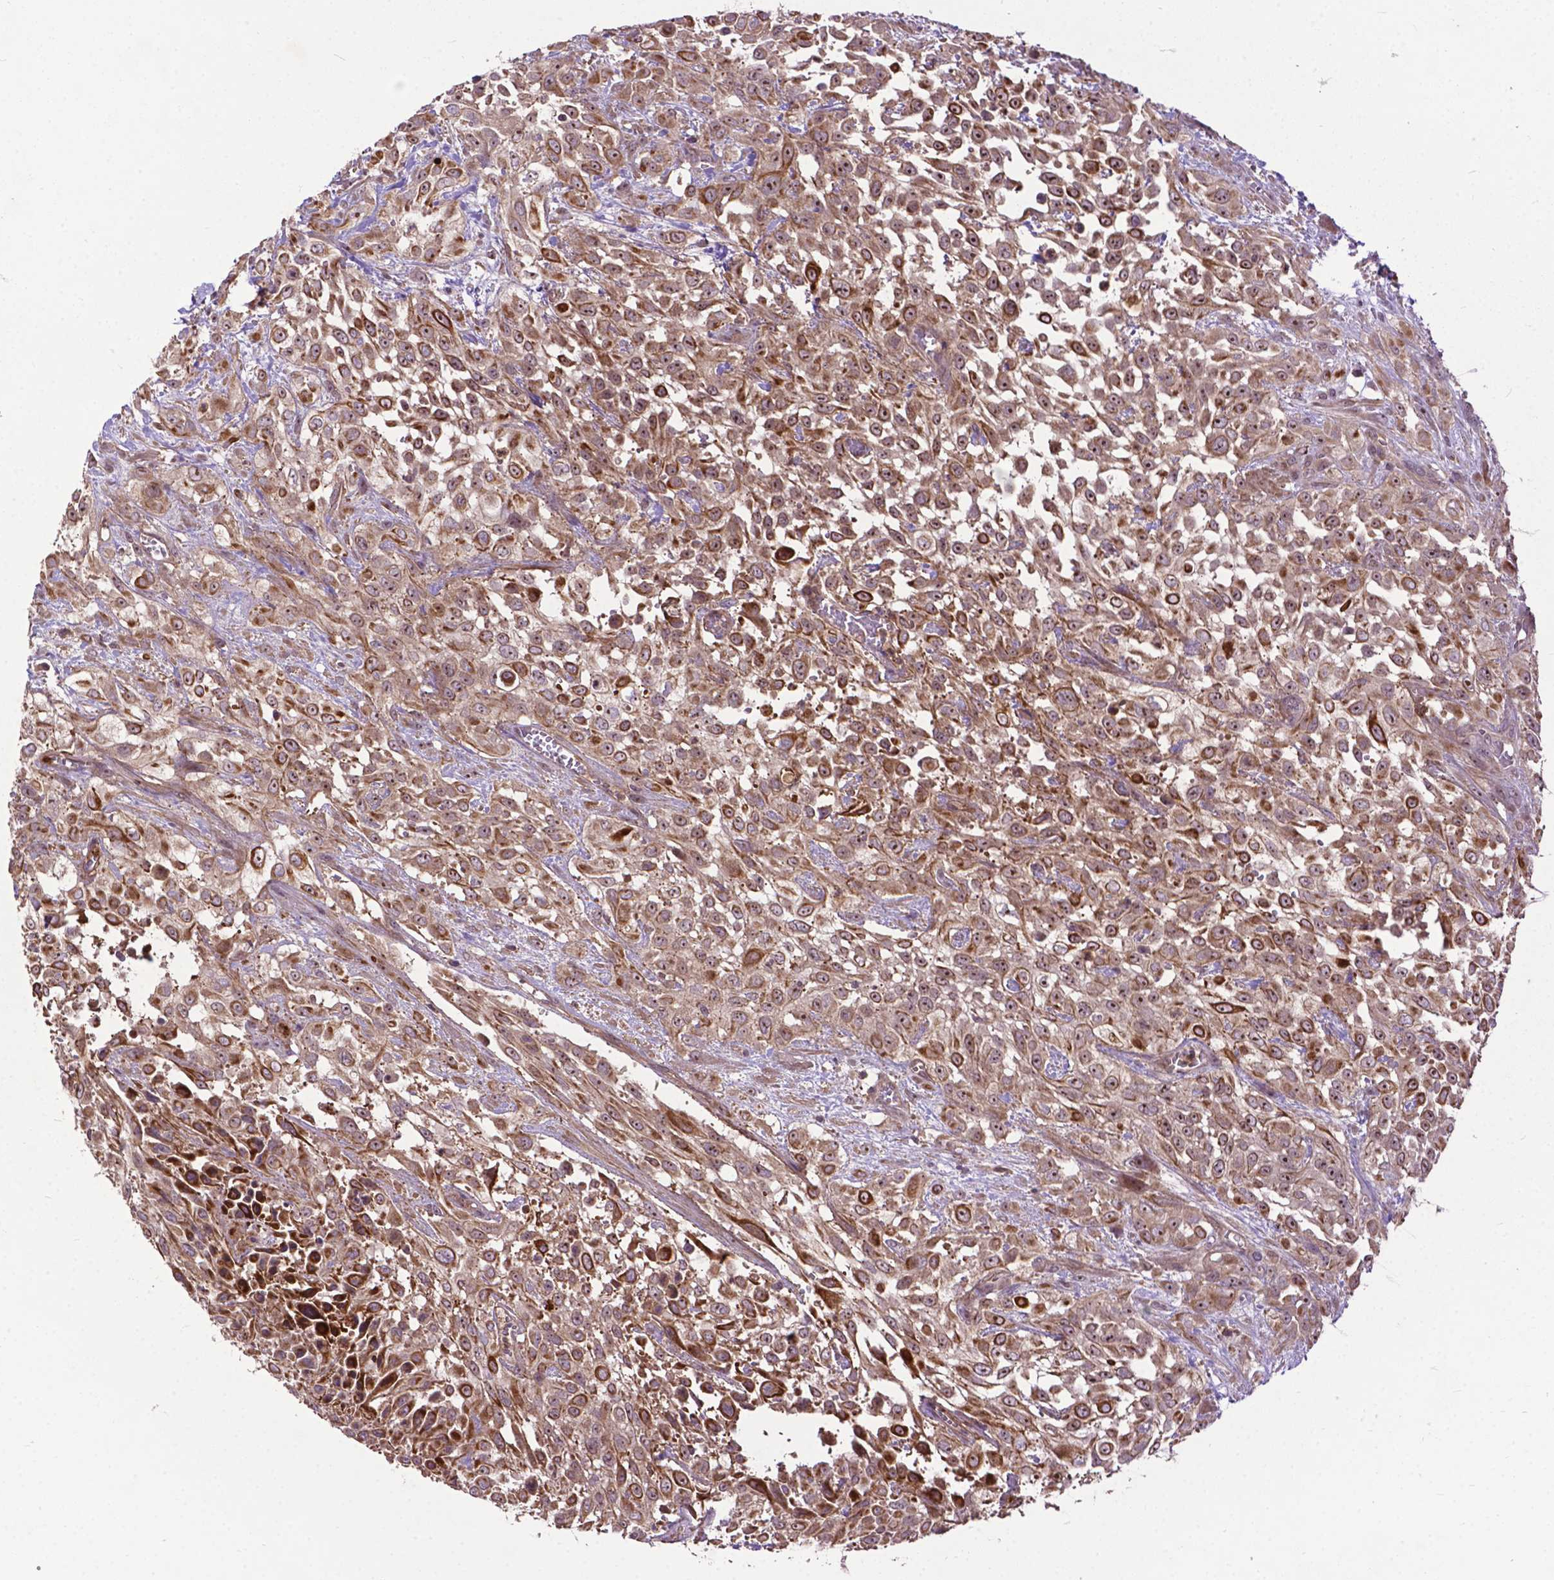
{"staining": {"intensity": "moderate", "quantity": ">75%", "location": "cytoplasmic/membranous,nuclear"}, "tissue": "urothelial cancer", "cell_type": "Tumor cells", "image_type": "cancer", "snomed": [{"axis": "morphology", "description": "Urothelial carcinoma, High grade"}, {"axis": "topography", "description": "Urinary bladder"}], "caption": "High-grade urothelial carcinoma stained for a protein (brown) shows moderate cytoplasmic/membranous and nuclear positive expression in approximately >75% of tumor cells.", "gene": "PARP3", "patient": {"sex": "male", "age": 57}}